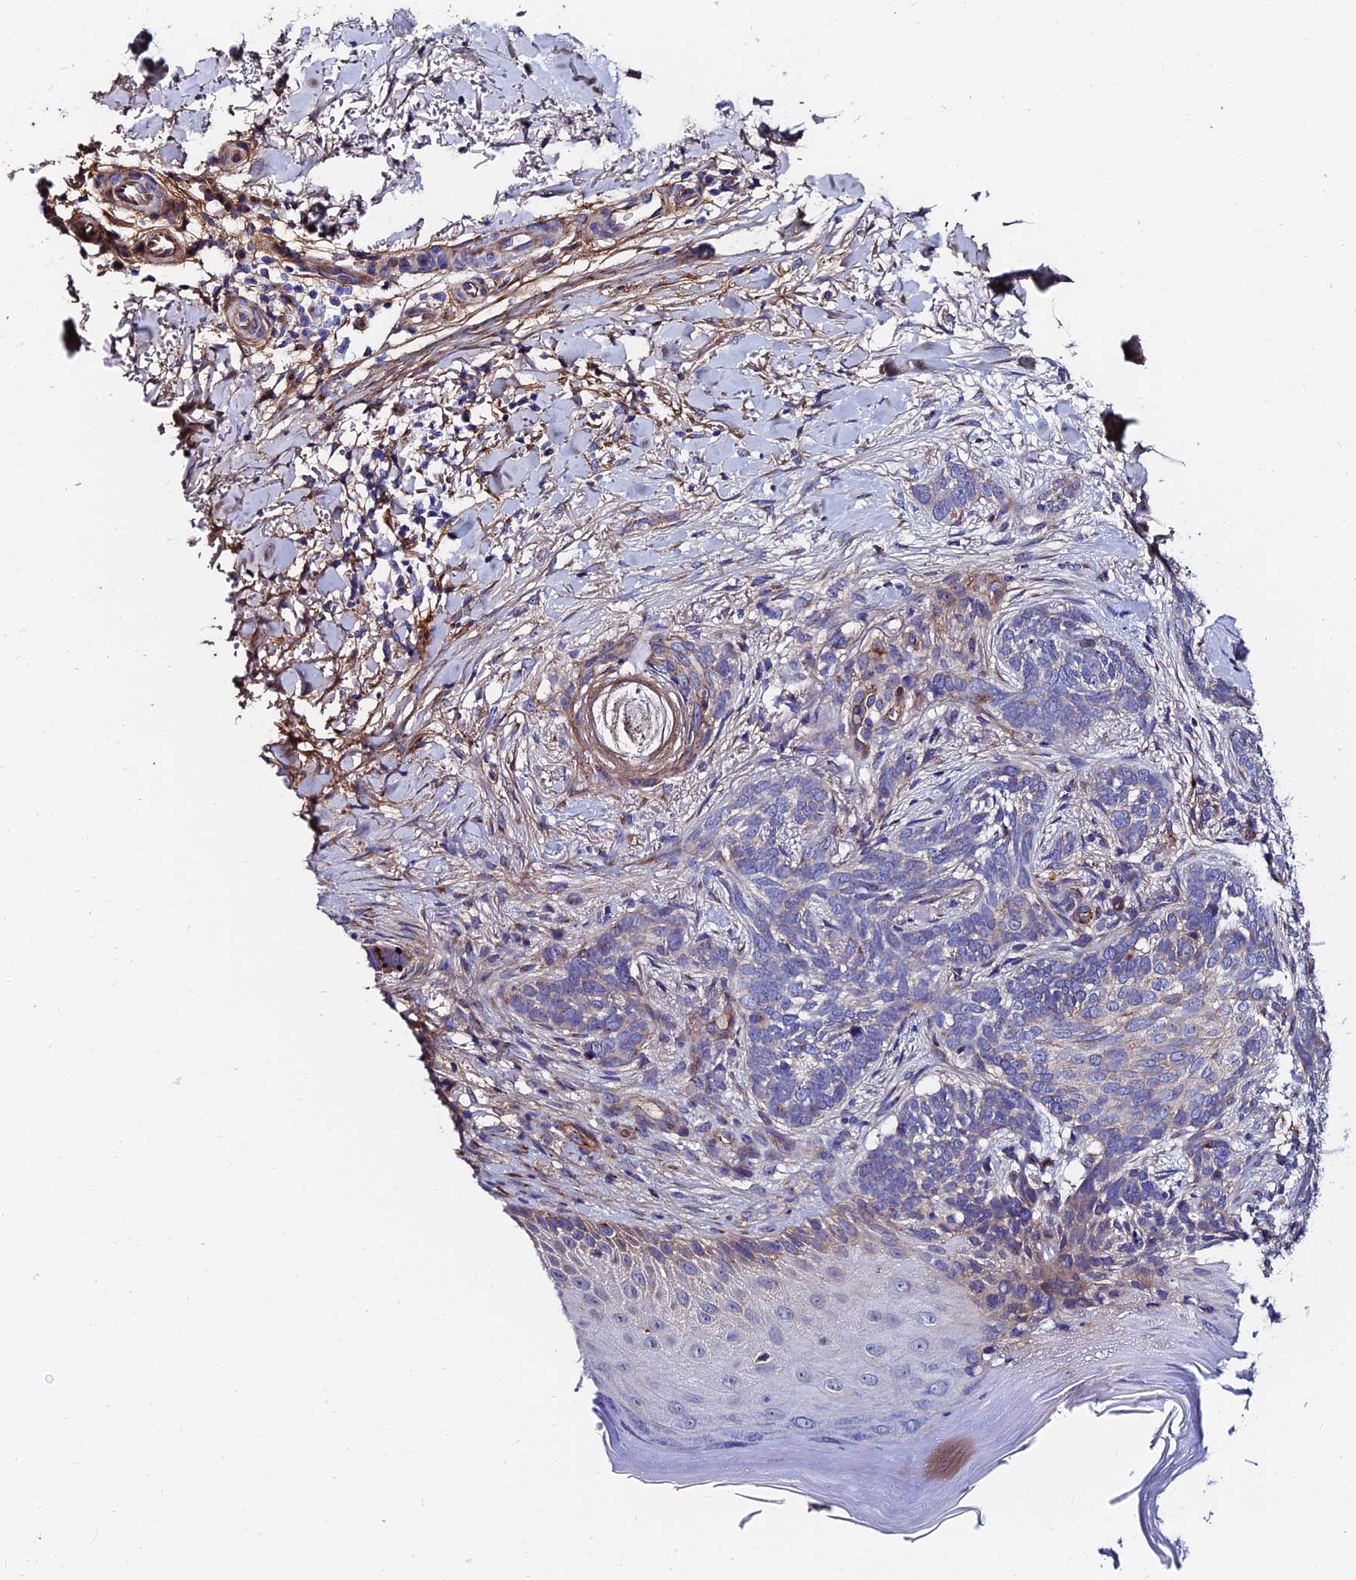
{"staining": {"intensity": "negative", "quantity": "none", "location": "none"}, "tissue": "skin cancer", "cell_type": "Tumor cells", "image_type": "cancer", "snomed": [{"axis": "morphology", "description": "Normal tissue, NOS"}, {"axis": "morphology", "description": "Basal cell carcinoma"}, {"axis": "topography", "description": "Skin"}], "caption": "Immunohistochemistry (IHC) of human skin basal cell carcinoma displays no staining in tumor cells.", "gene": "ADGRF3", "patient": {"sex": "female", "age": 67}}